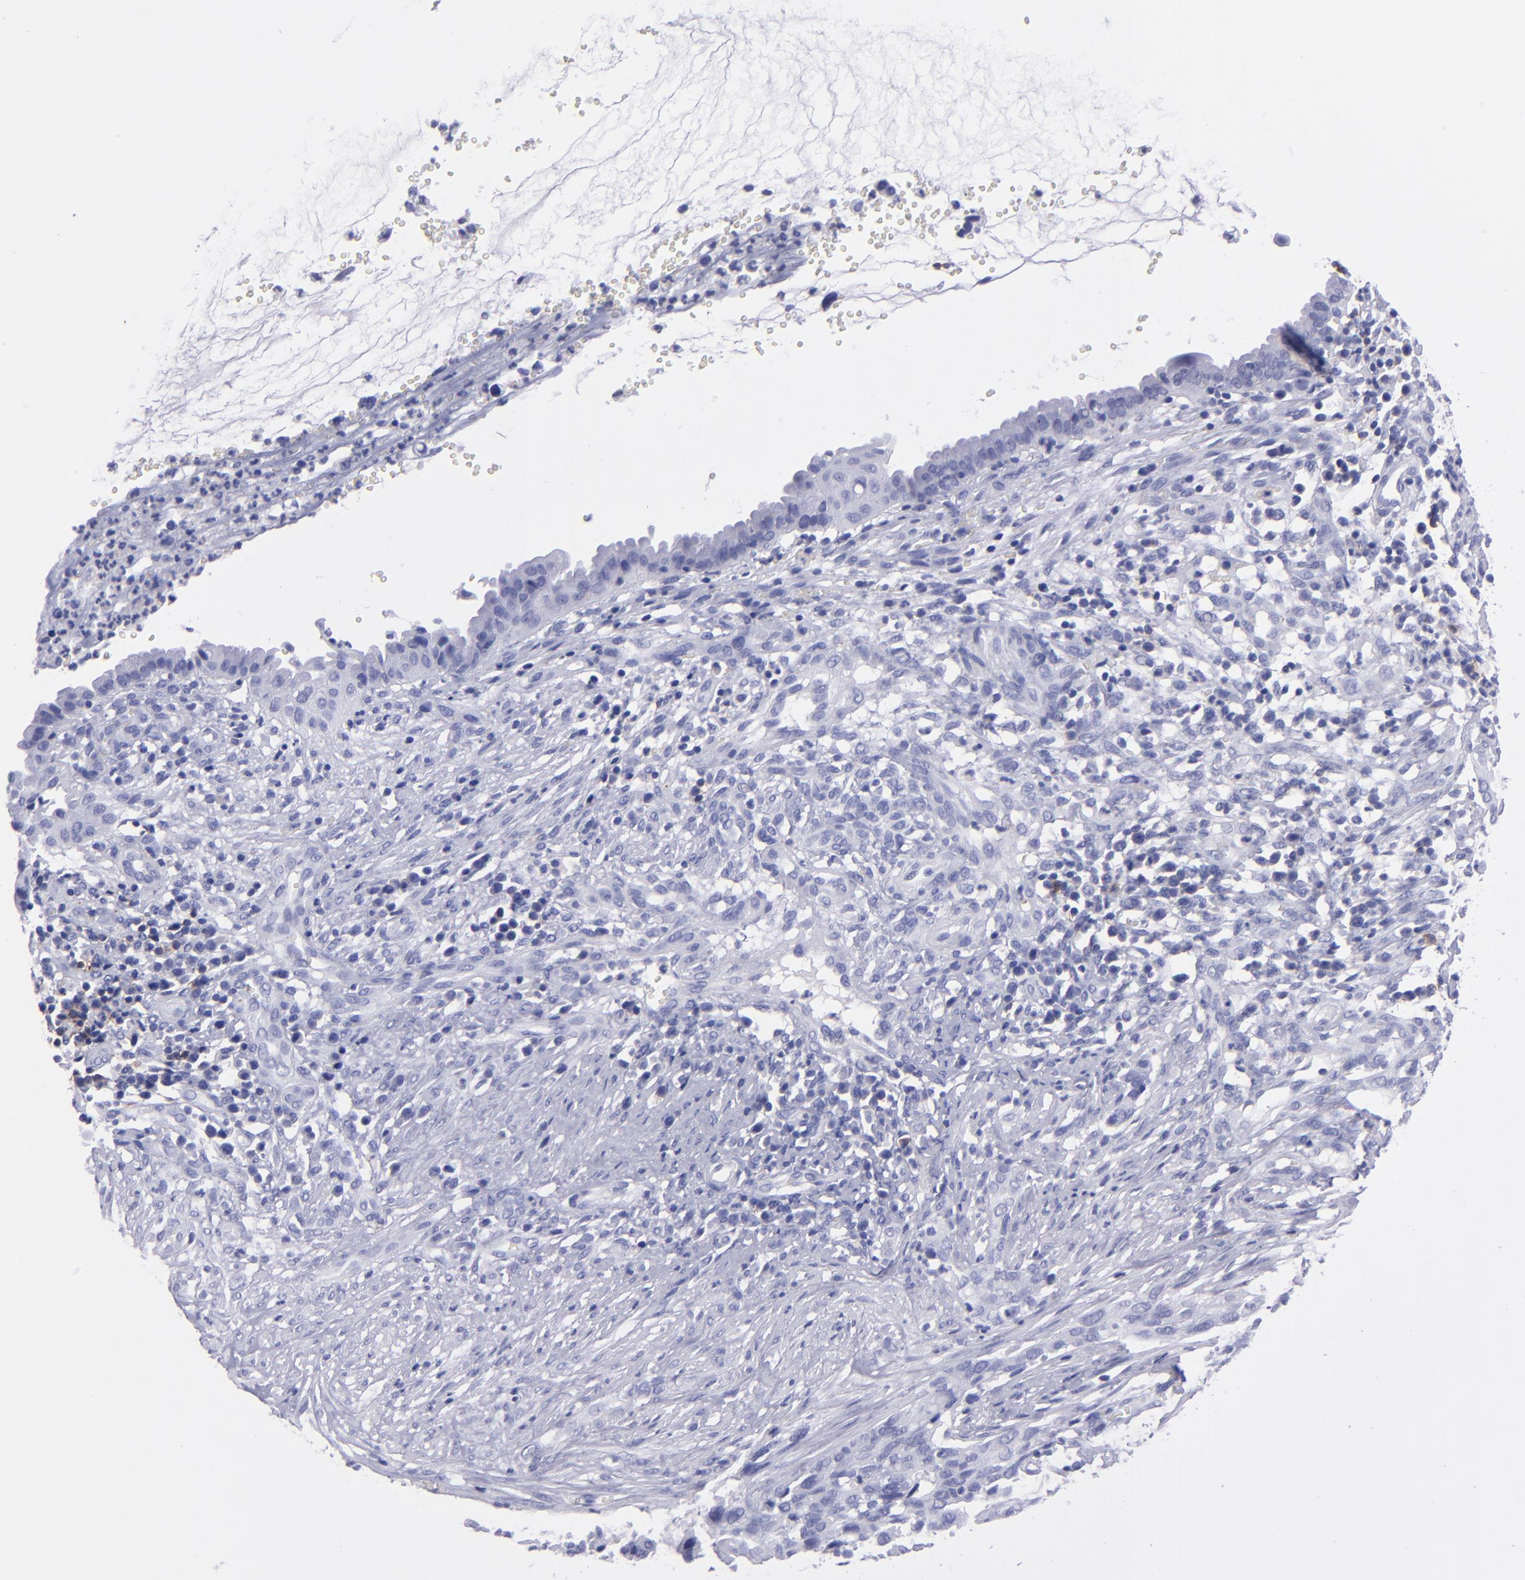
{"staining": {"intensity": "negative", "quantity": "none", "location": "none"}, "tissue": "cervical cancer", "cell_type": "Tumor cells", "image_type": "cancer", "snomed": [{"axis": "morphology", "description": "Normal tissue, NOS"}, {"axis": "morphology", "description": "Squamous cell carcinoma, NOS"}, {"axis": "topography", "description": "Cervix"}], "caption": "A micrograph of human squamous cell carcinoma (cervical) is negative for staining in tumor cells.", "gene": "CD37", "patient": {"sex": "female", "age": 45}}